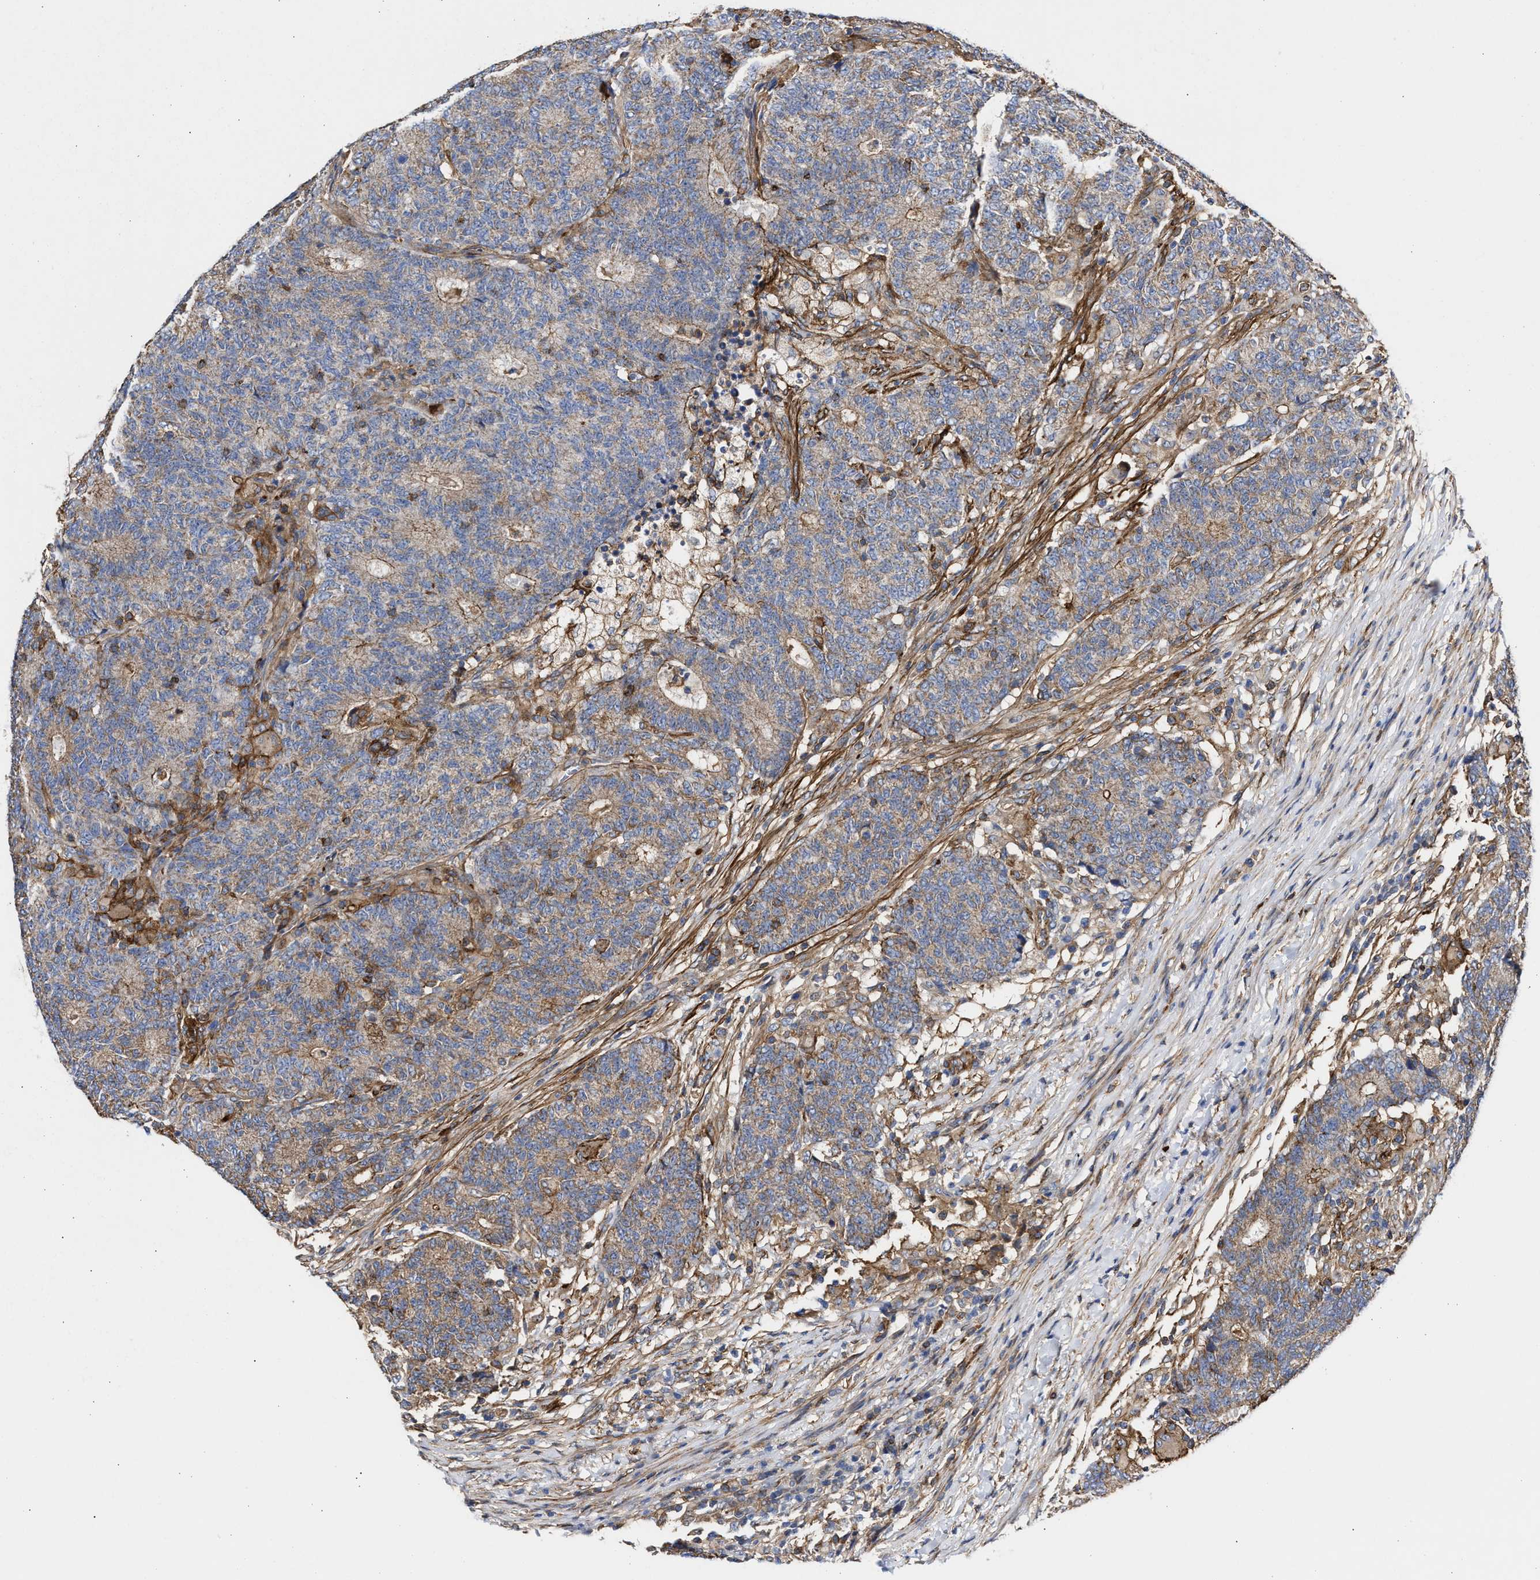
{"staining": {"intensity": "moderate", "quantity": "<25%", "location": "cytoplasmic/membranous"}, "tissue": "colorectal cancer", "cell_type": "Tumor cells", "image_type": "cancer", "snomed": [{"axis": "morphology", "description": "Normal tissue, NOS"}, {"axis": "morphology", "description": "Adenocarcinoma, NOS"}, {"axis": "topography", "description": "Colon"}], "caption": "Protein staining reveals moderate cytoplasmic/membranous staining in approximately <25% of tumor cells in adenocarcinoma (colorectal).", "gene": "HS3ST5", "patient": {"sex": "female", "age": 75}}